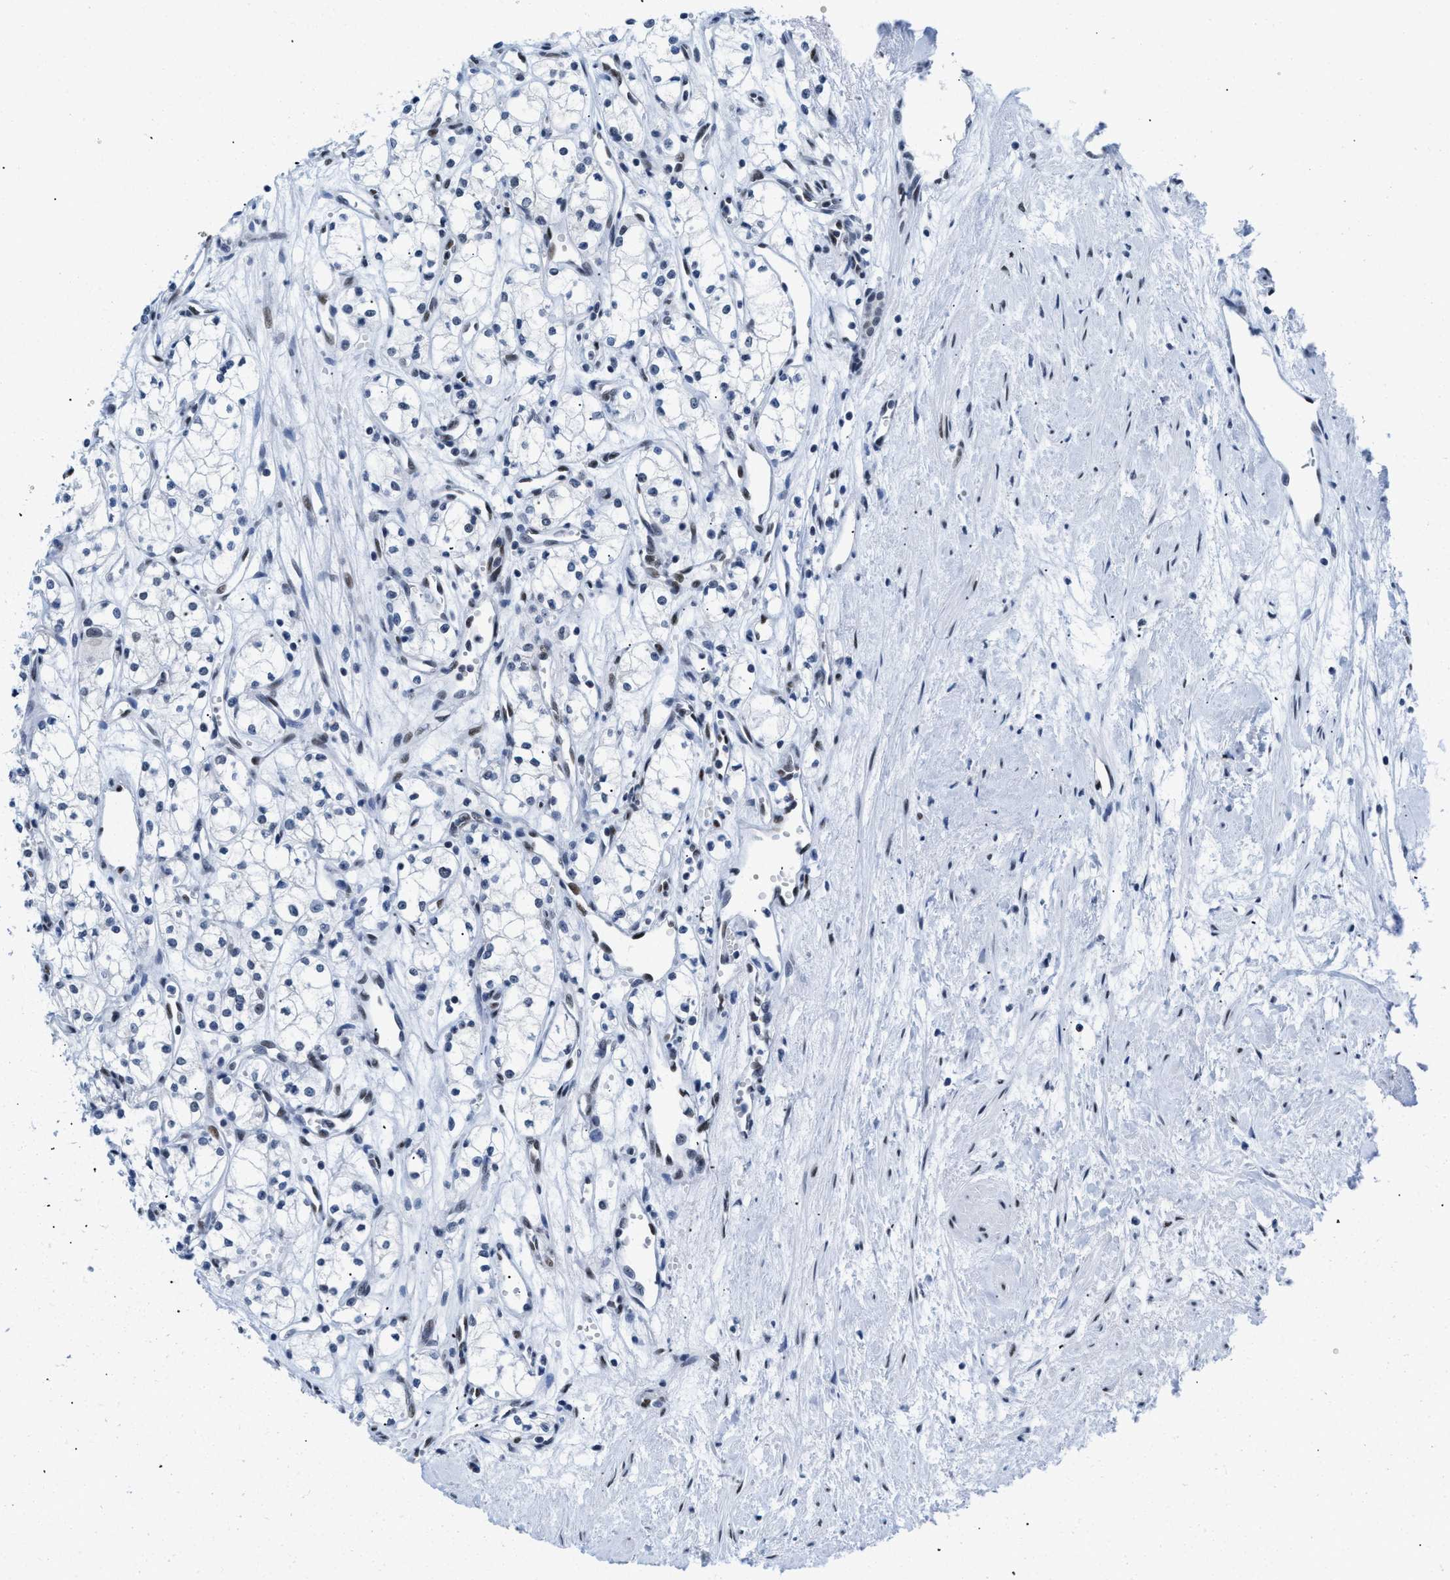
{"staining": {"intensity": "negative", "quantity": "none", "location": "none"}, "tissue": "renal cancer", "cell_type": "Tumor cells", "image_type": "cancer", "snomed": [{"axis": "morphology", "description": "Adenocarcinoma, NOS"}, {"axis": "topography", "description": "Kidney"}], "caption": "Protein analysis of adenocarcinoma (renal) displays no significant expression in tumor cells. (Immunohistochemistry, brightfield microscopy, high magnification).", "gene": "CTBP1", "patient": {"sex": "male", "age": 59}}